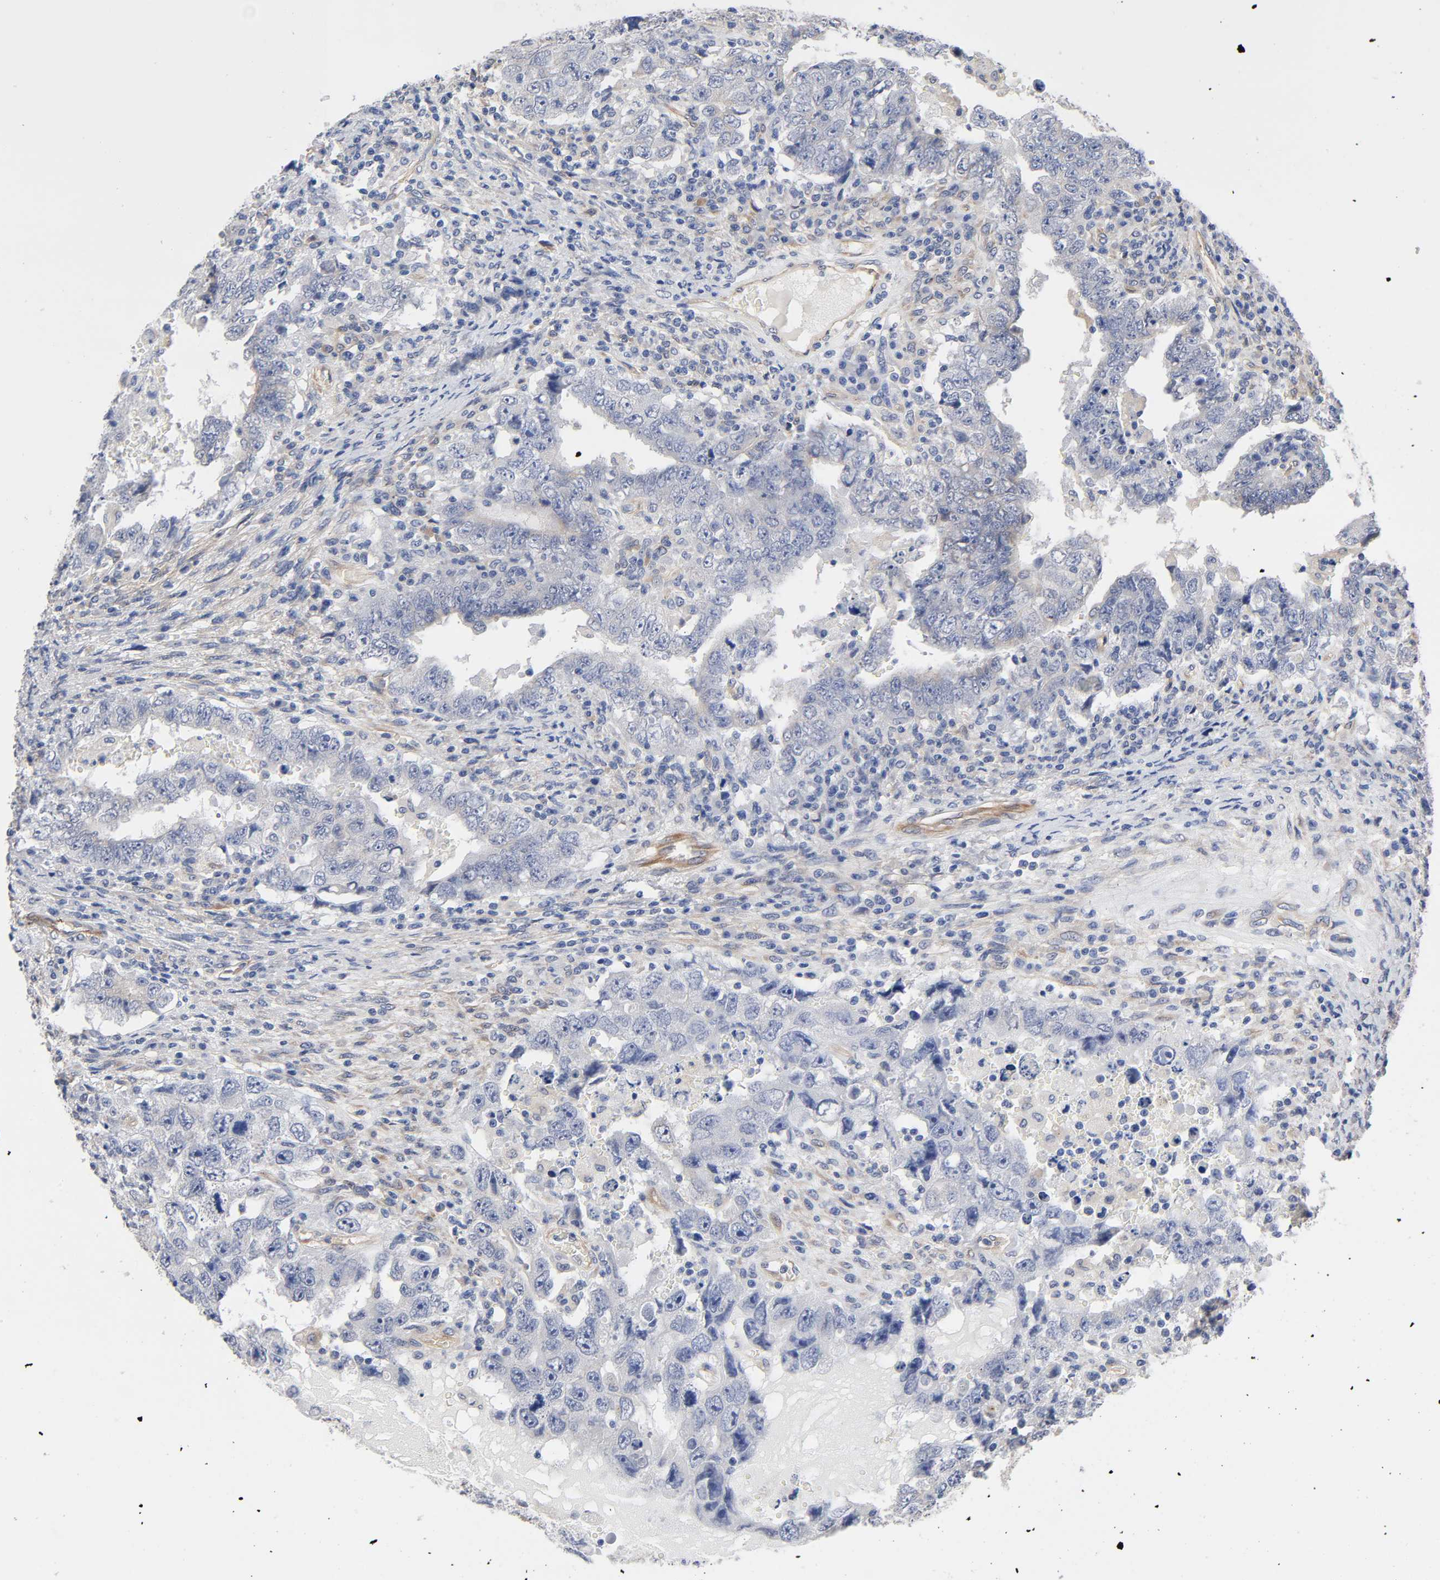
{"staining": {"intensity": "negative", "quantity": "none", "location": "none"}, "tissue": "testis cancer", "cell_type": "Tumor cells", "image_type": "cancer", "snomed": [{"axis": "morphology", "description": "Carcinoma, Embryonal, NOS"}, {"axis": "topography", "description": "Testis"}], "caption": "IHC histopathology image of neoplastic tissue: human testis embryonal carcinoma stained with DAB (3,3'-diaminobenzidine) reveals no significant protein expression in tumor cells. Nuclei are stained in blue.", "gene": "RAB13", "patient": {"sex": "male", "age": 26}}